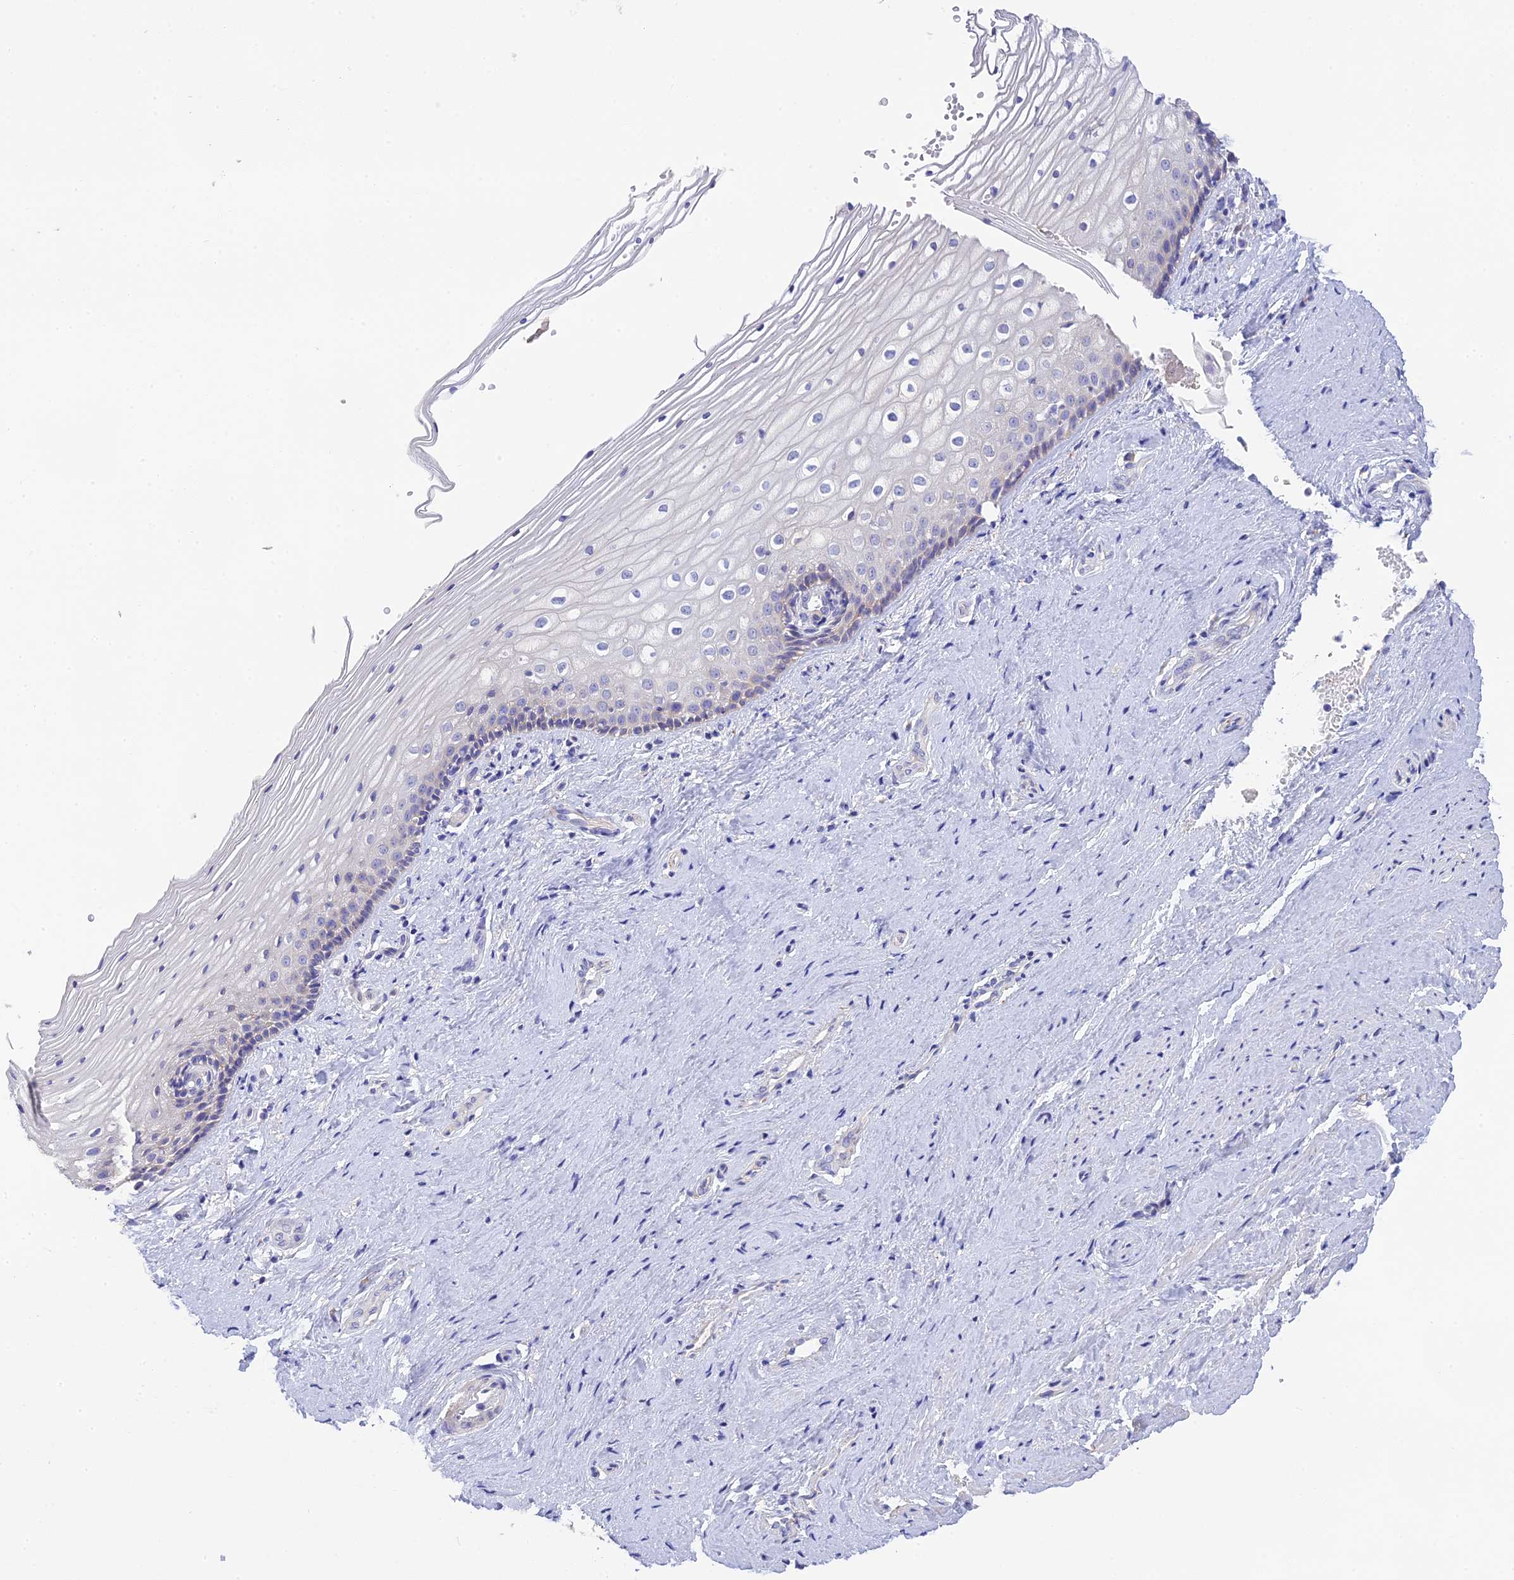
{"staining": {"intensity": "negative", "quantity": "none", "location": "none"}, "tissue": "vagina", "cell_type": "Squamous epithelial cells", "image_type": "normal", "snomed": [{"axis": "morphology", "description": "Normal tissue, NOS"}, {"axis": "topography", "description": "Vagina"}], "caption": "Immunohistochemistry (IHC) micrograph of normal vagina: human vagina stained with DAB shows no significant protein positivity in squamous epithelial cells.", "gene": "HSD17B2", "patient": {"sex": "female", "age": 46}}